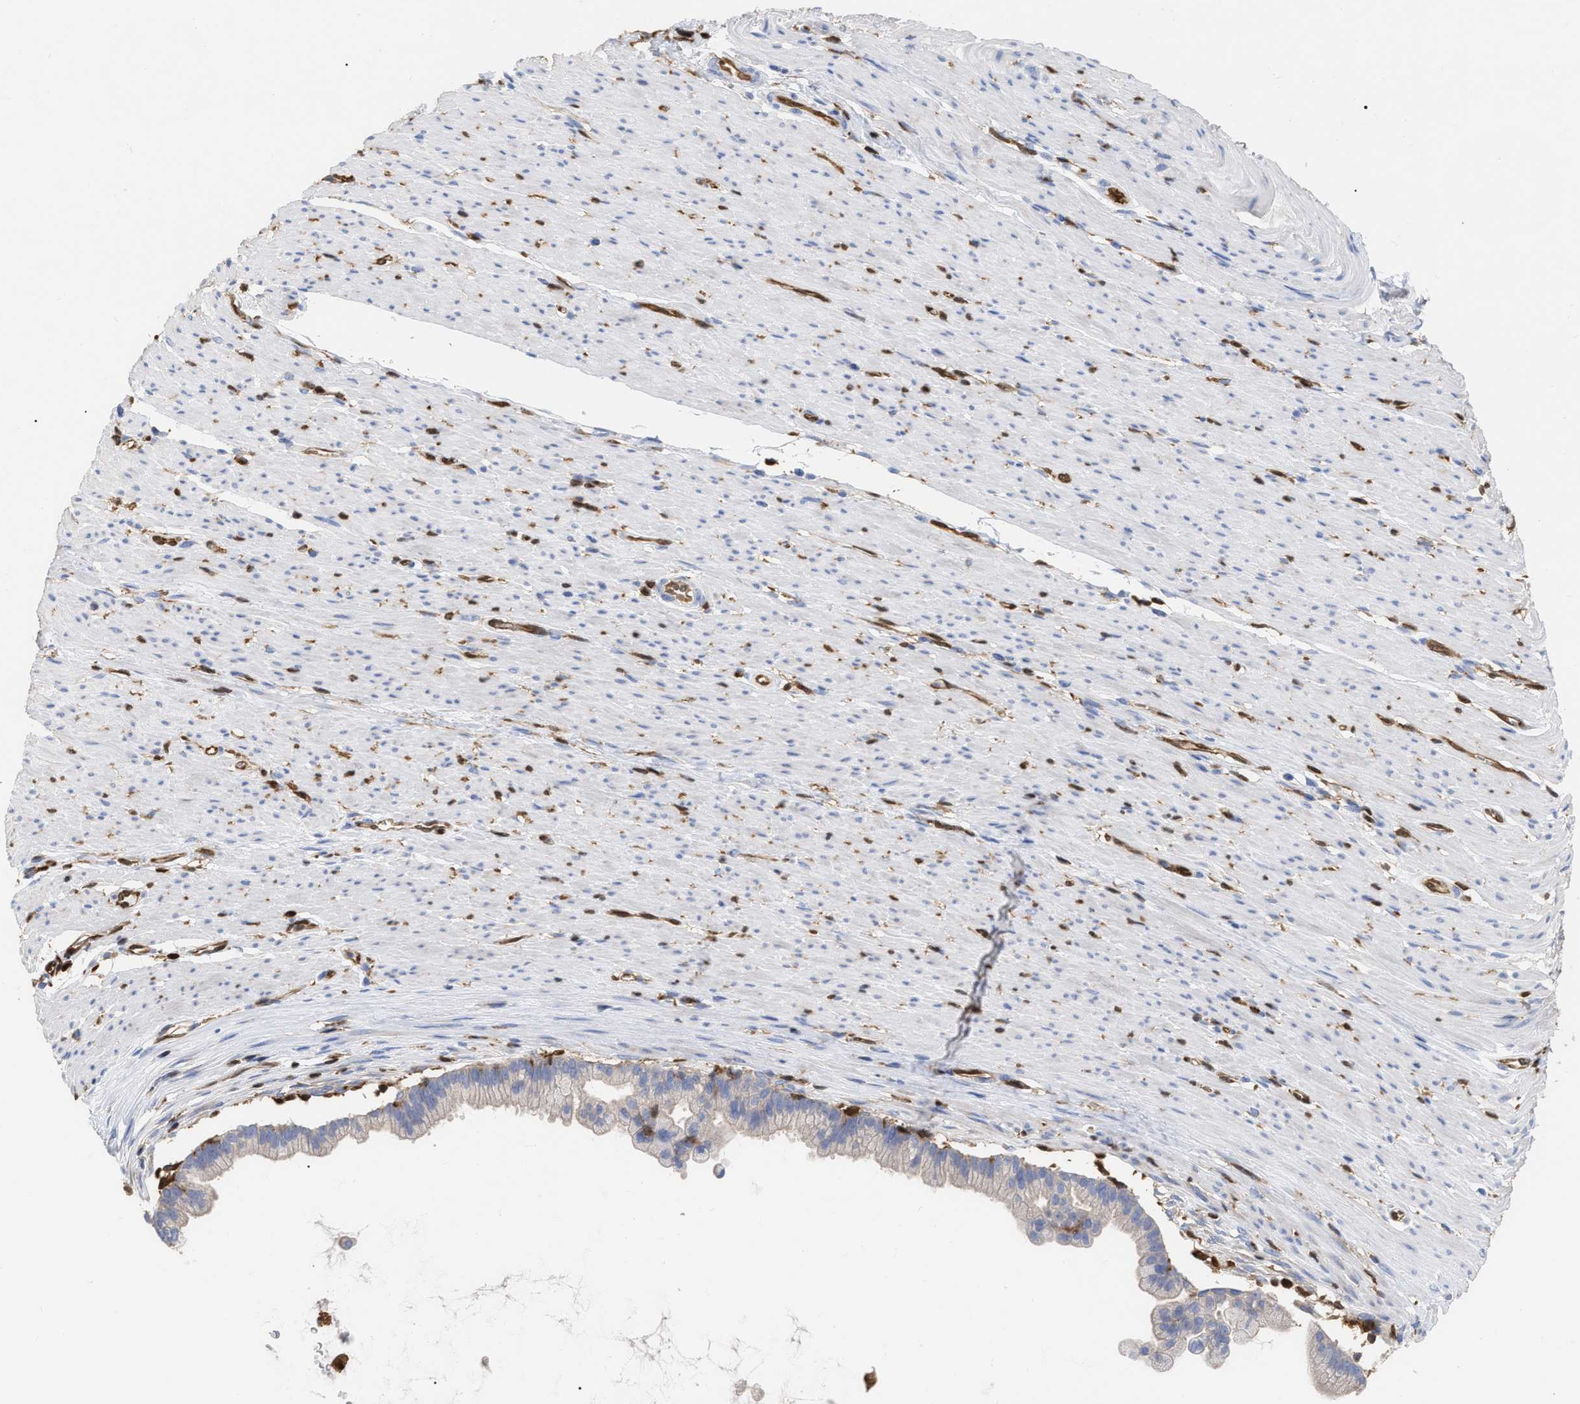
{"staining": {"intensity": "negative", "quantity": "none", "location": "none"}, "tissue": "pancreatic cancer", "cell_type": "Tumor cells", "image_type": "cancer", "snomed": [{"axis": "morphology", "description": "Adenocarcinoma, NOS"}, {"axis": "topography", "description": "Pancreas"}], "caption": "Micrograph shows no significant protein expression in tumor cells of pancreatic adenocarcinoma.", "gene": "GIMAP4", "patient": {"sex": "male", "age": 69}}